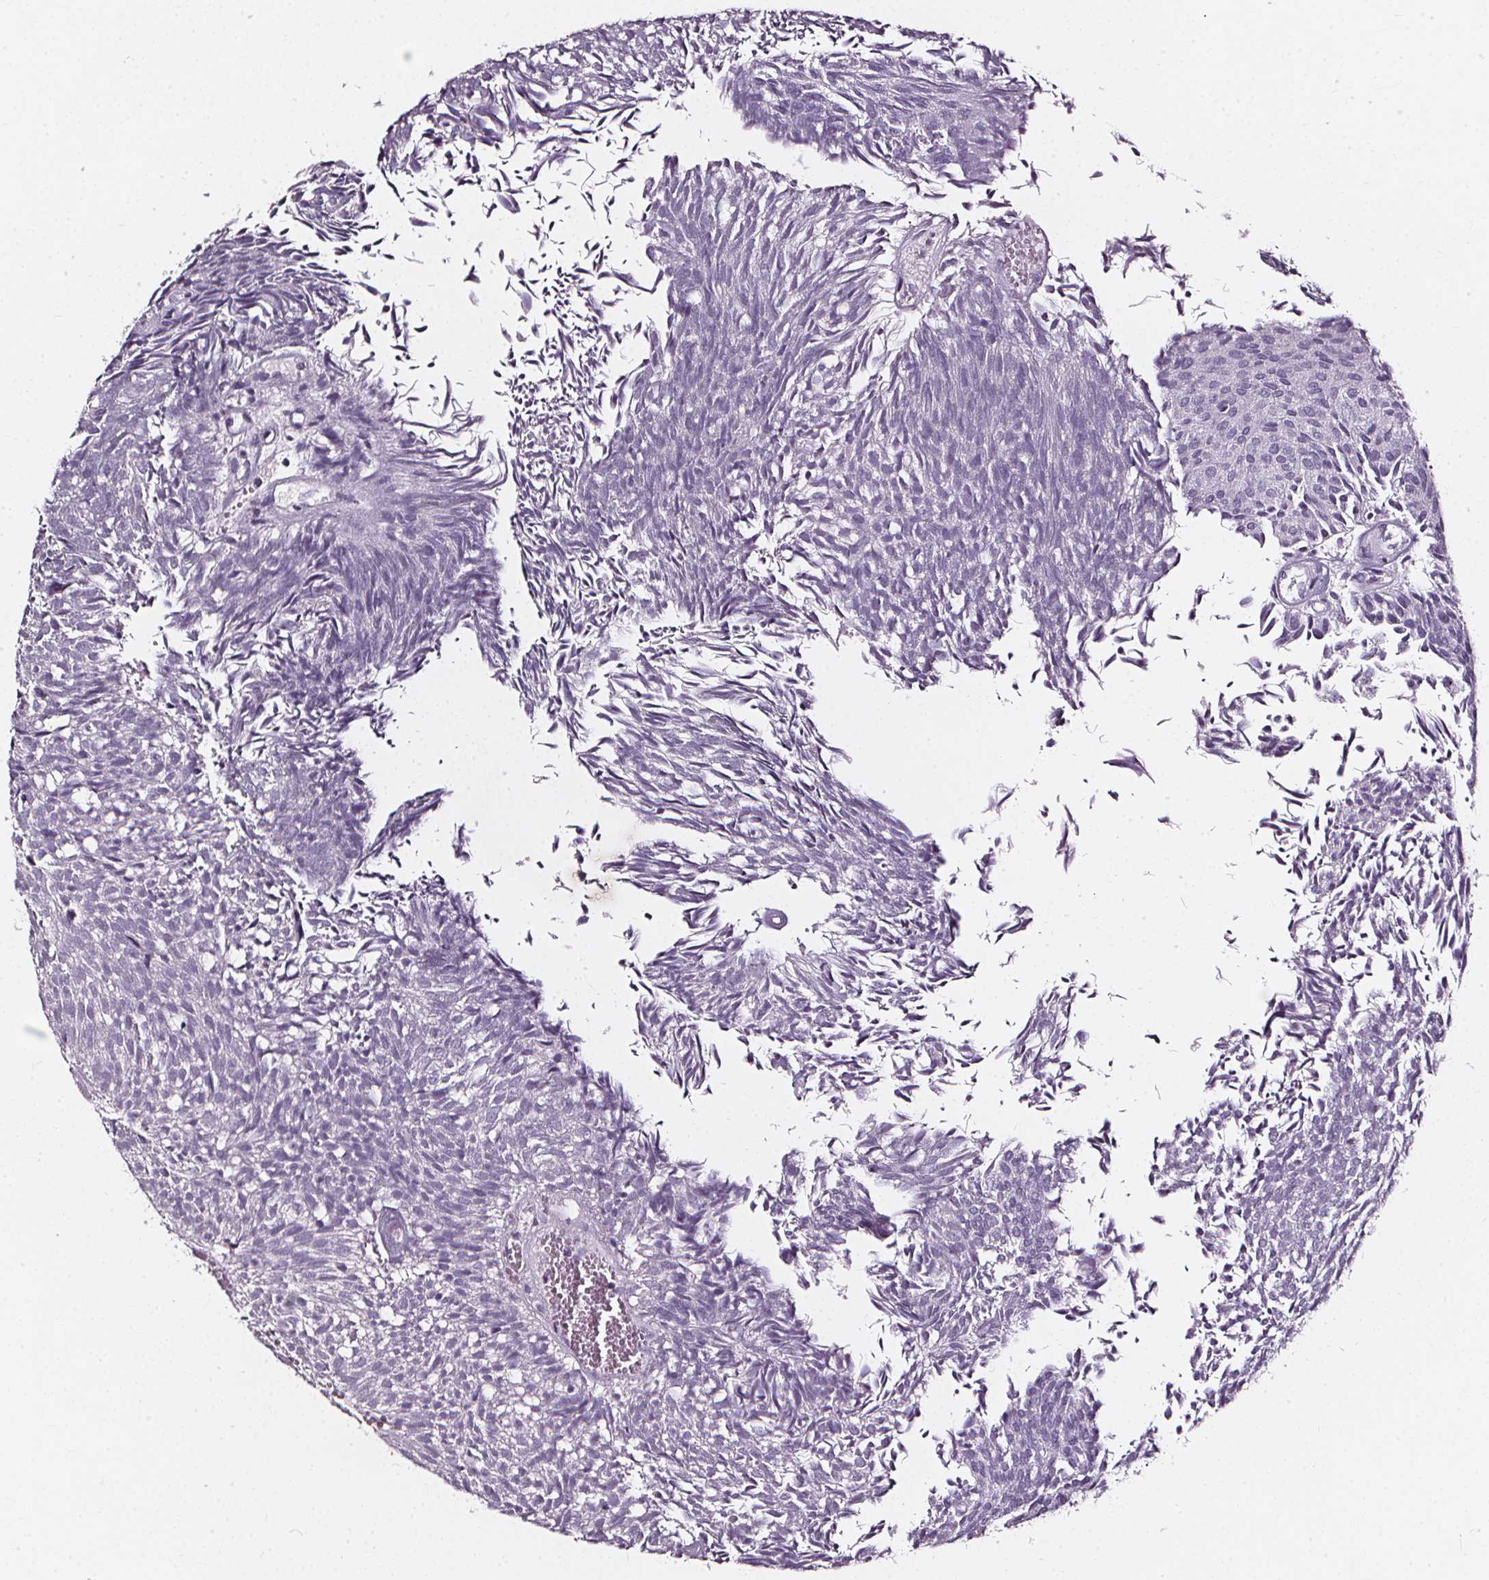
{"staining": {"intensity": "negative", "quantity": "none", "location": "none"}, "tissue": "urothelial cancer", "cell_type": "Tumor cells", "image_type": "cancer", "snomed": [{"axis": "morphology", "description": "Urothelial carcinoma, Low grade"}, {"axis": "topography", "description": "Urinary bladder"}], "caption": "IHC of human urothelial cancer reveals no staining in tumor cells.", "gene": "DEFA5", "patient": {"sex": "male", "age": 77}}